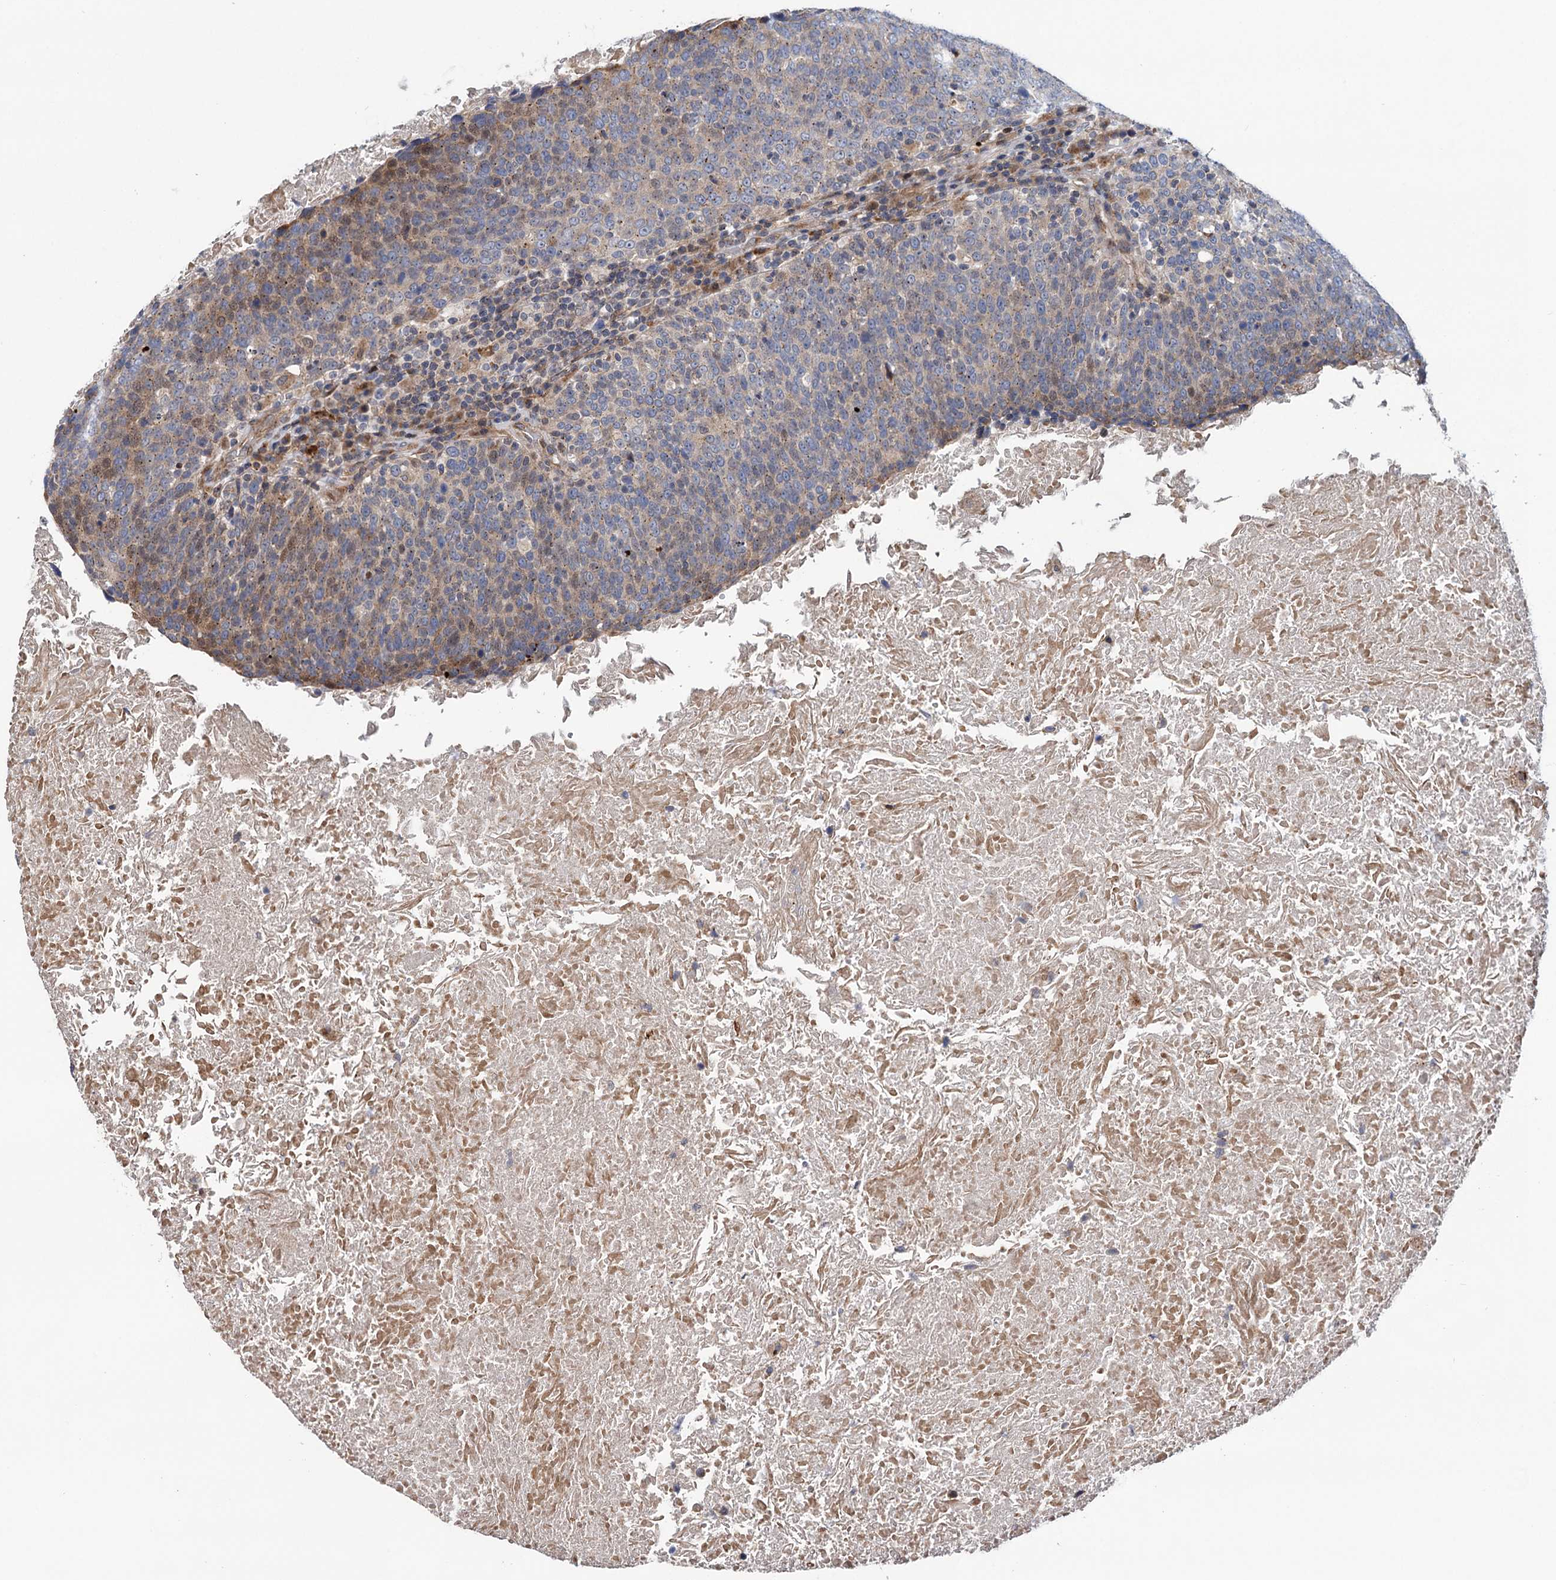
{"staining": {"intensity": "weak", "quantity": "25%-75%", "location": "cytoplasmic/membranous"}, "tissue": "head and neck cancer", "cell_type": "Tumor cells", "image_type": "cancer", "snomed": [{"axis": "morphology", "description": "Squamous cell carcinoma, NOS"}, {"axis": "morphology", "description": "Squamous cell carcinoma, metastatic, NOS"}, {"axis": "topography", "description": "Lymph node"}, {"axis": "topography", "description": "Head-Neck"}], "caption": "Weak cytoplasmic/membranous staining is identified in about 25%-75% of tumor cells in squamous cell carcinoma (head and neck).", "gene": "UBR1", "patient": {"sex": "male", "age": 62}}